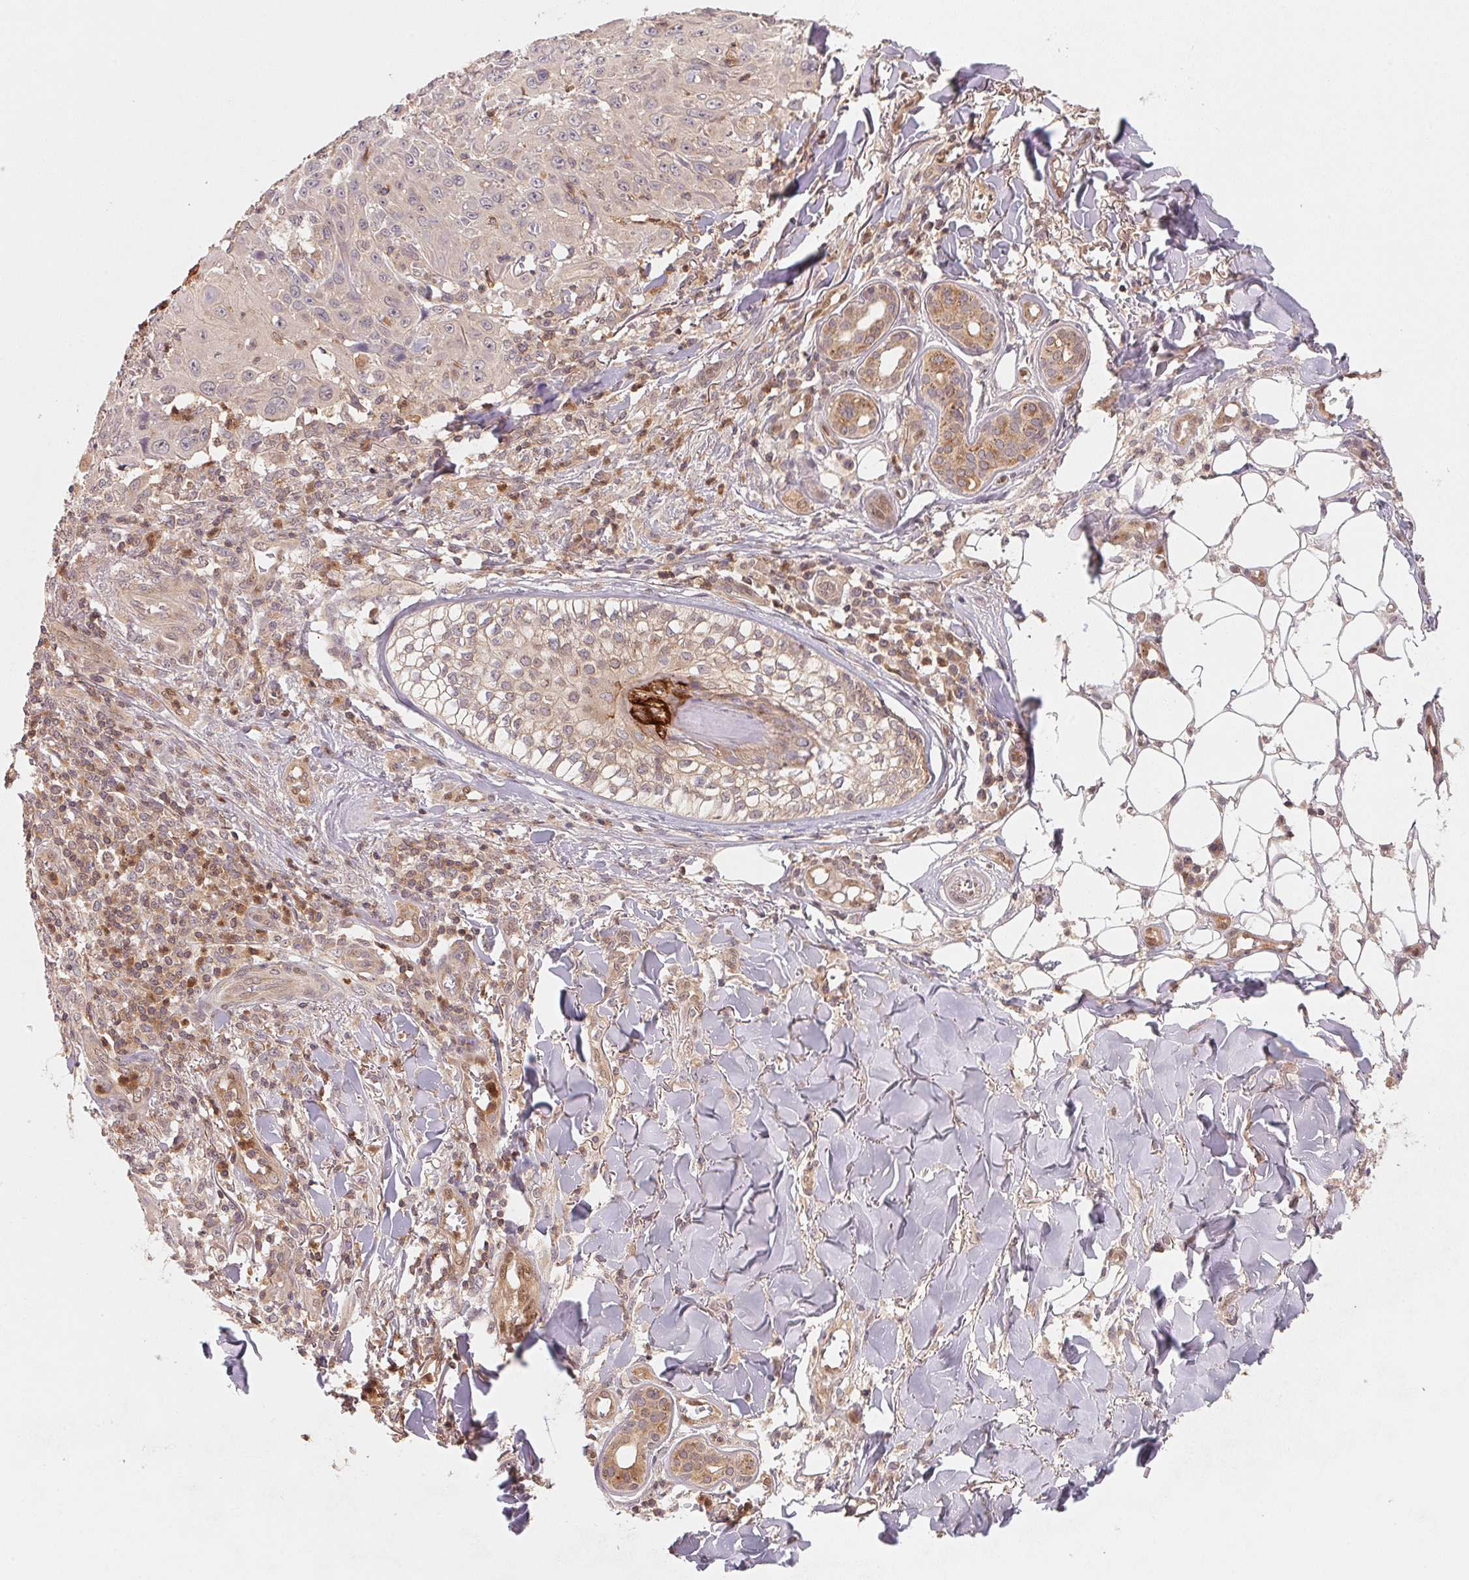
{"staining": {"intensity": "weak", "quantity": "<25%", "location": "cytoplasmic/membranous"}, "tissue": "skin cancer", "cell_type": "Tumor cells", "image_type": "cancer", "snomed": [{"axis": "morphology", "description": "Squamous cell carcinoma, NOS"}, {"axis": "topography", "description": "Skin"}], "caption": "Human skin cancer stained for a protein using immunohistochemistry exhibits no expression in tumor cells.", "gene": "CCDC102B", "patient": {"sex": "male", "age": 75}}